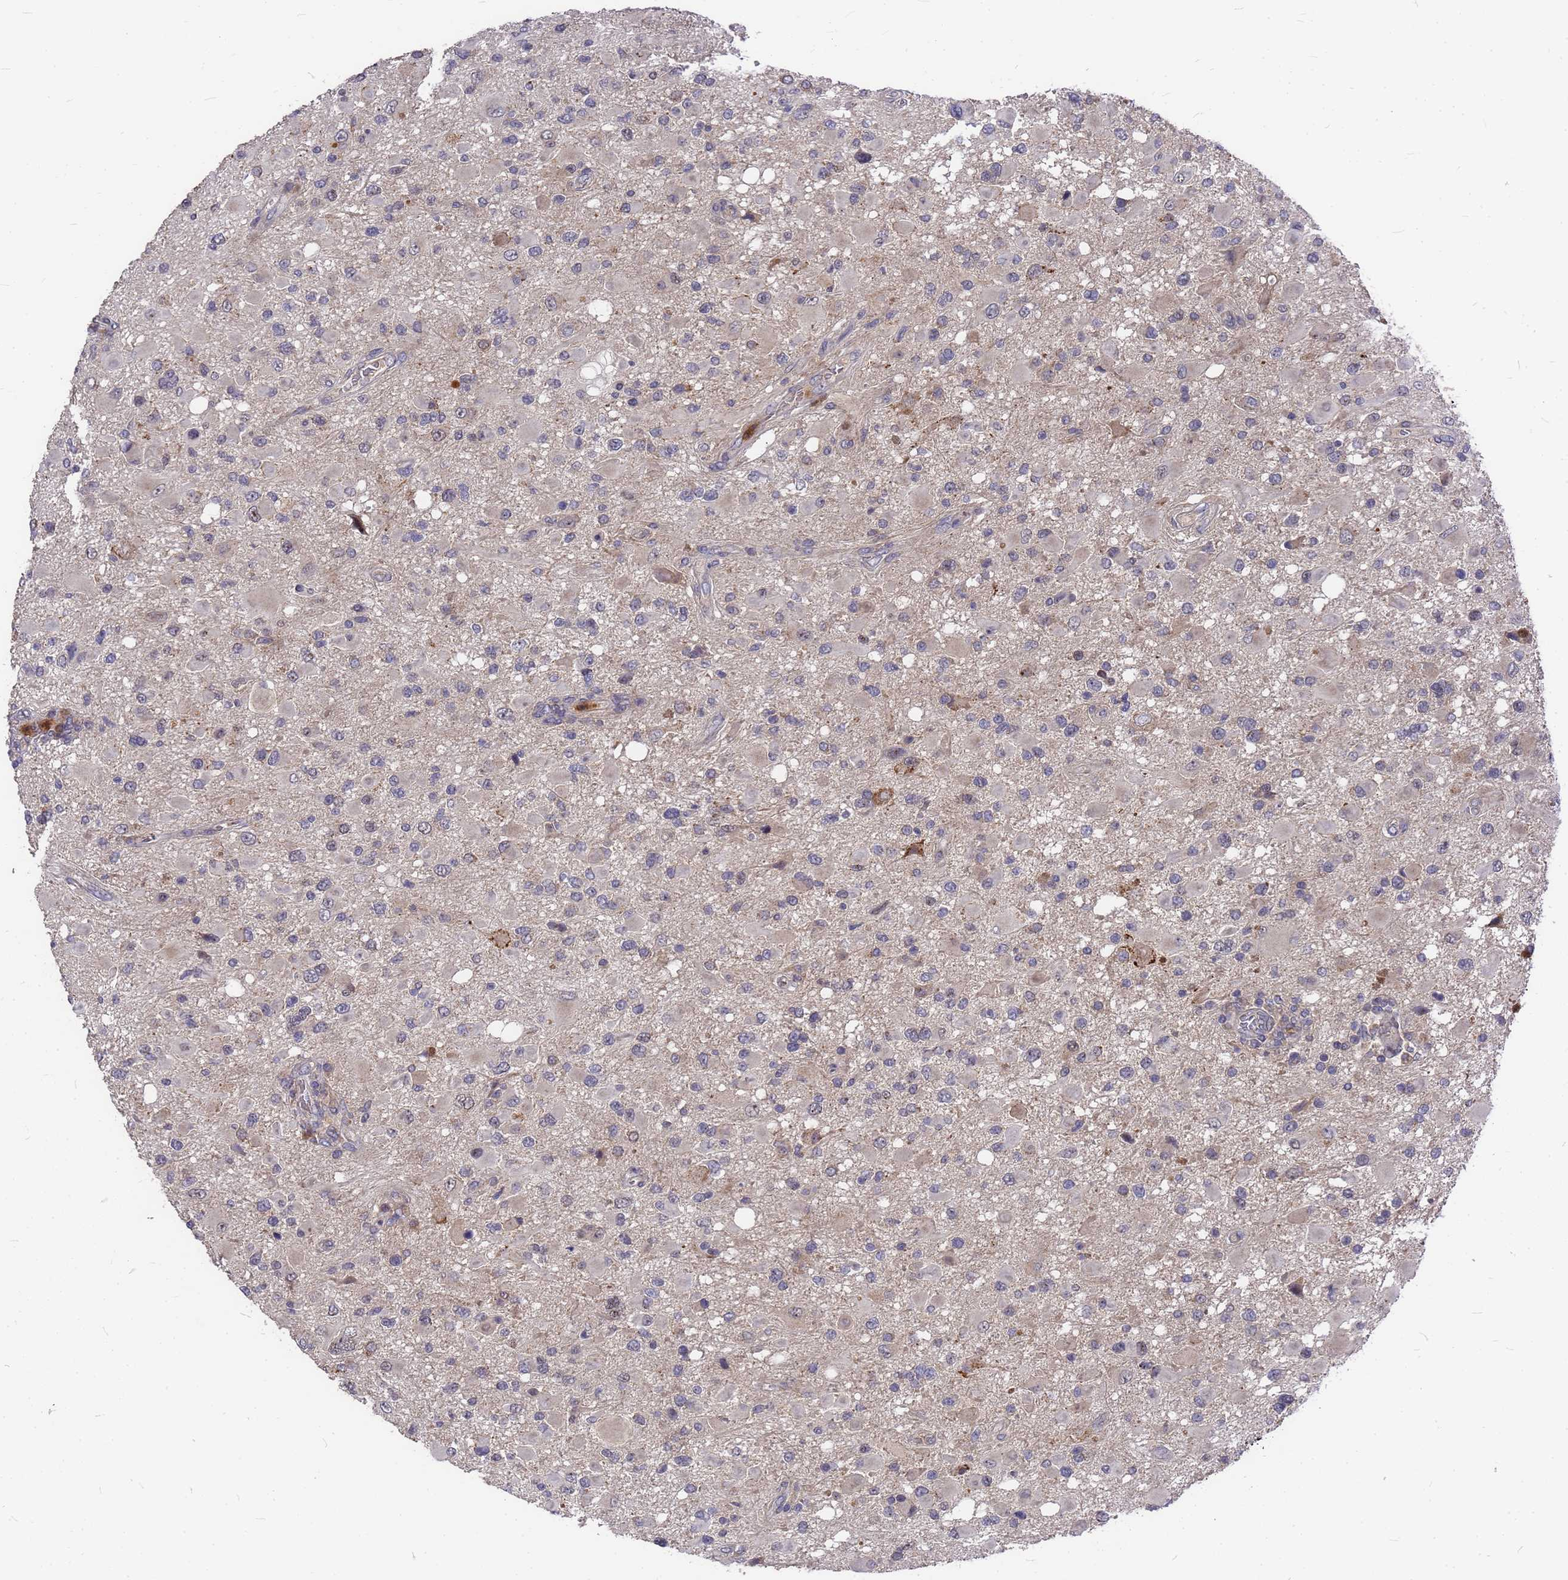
{"staining": {"intensity": "negative", "quantity": "none", "location": "none"}, "tissue": "glioma", "cell_type": "Tumor cells", "image_type": "cancer", "snomed": [{"axis": "morphology", "description": "Glioma, malignant, High grade"}, {"axis": "topography", "description": "Brain"}], "caption": "Glioma stained for a protein using IHC demonstrates no expression tumor cells.", "gene": "ZNF717", "patient": {"sex": "male", "age": 53}}